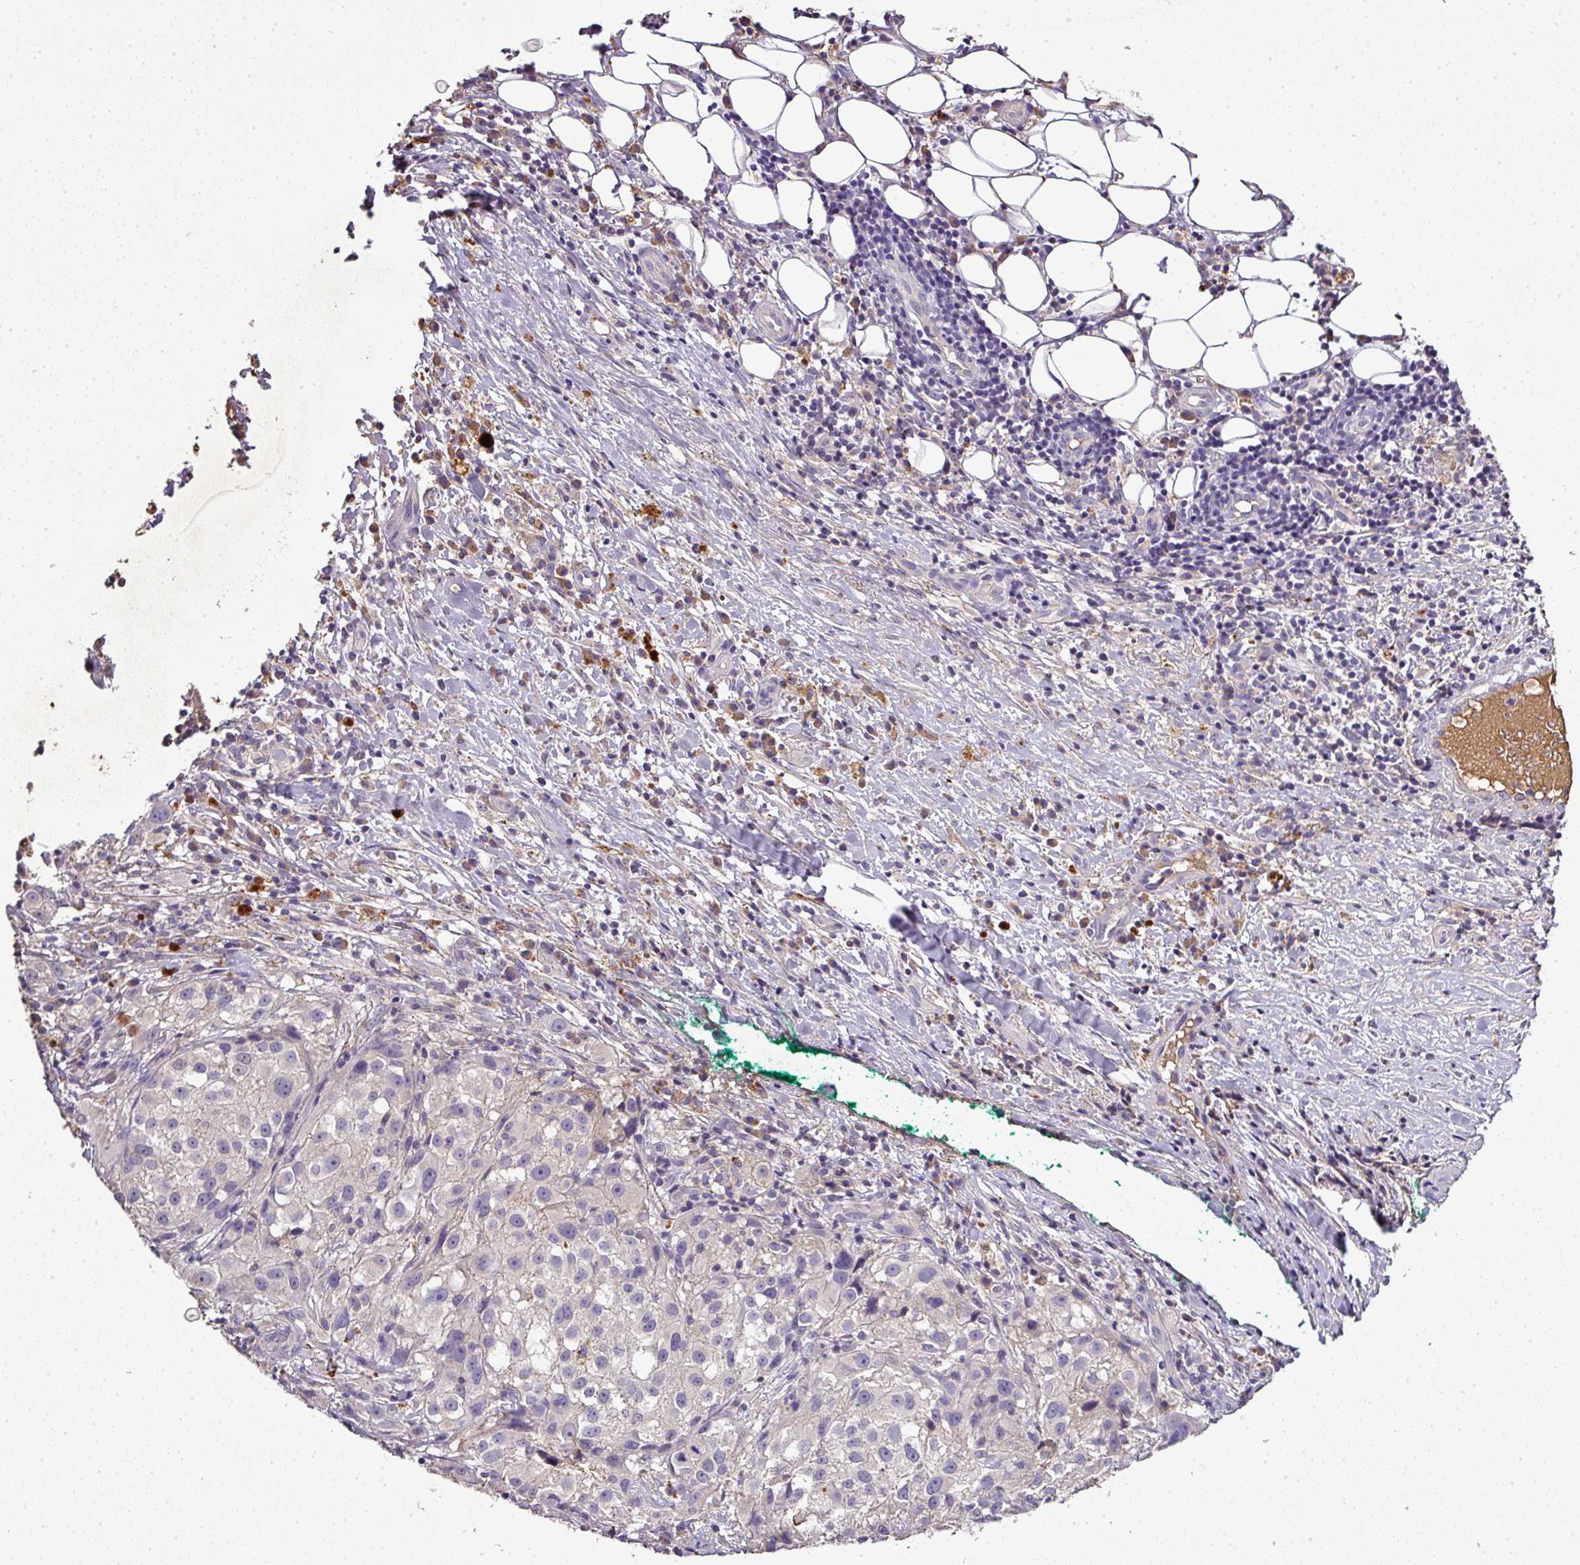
{"staining": {"intensity": "negative", "quantity": "none", "location": "none"}, "tissue": "melanoma", "cell_type": "Tumor cells", "image_type": "cancer", "snomed": [{"axis": "morphology", "description": "Necrosis, NOS"}, {"axis": "morphology", "description": "Malignant melanoma, NOS"}, {"axis": "topography", "description": "Skin"}], "caption": "A histopathology image of human malignant melanoma is negative for staining in tumor cells. (Stains: DAB (3,3'-diaminobenzidine) IHC with hematoxylin counter stain, Microscopy: brightfield microscopy at high magnification).", "gene": "CAB39L", "patient": {"sex": "female", "age": 87}}